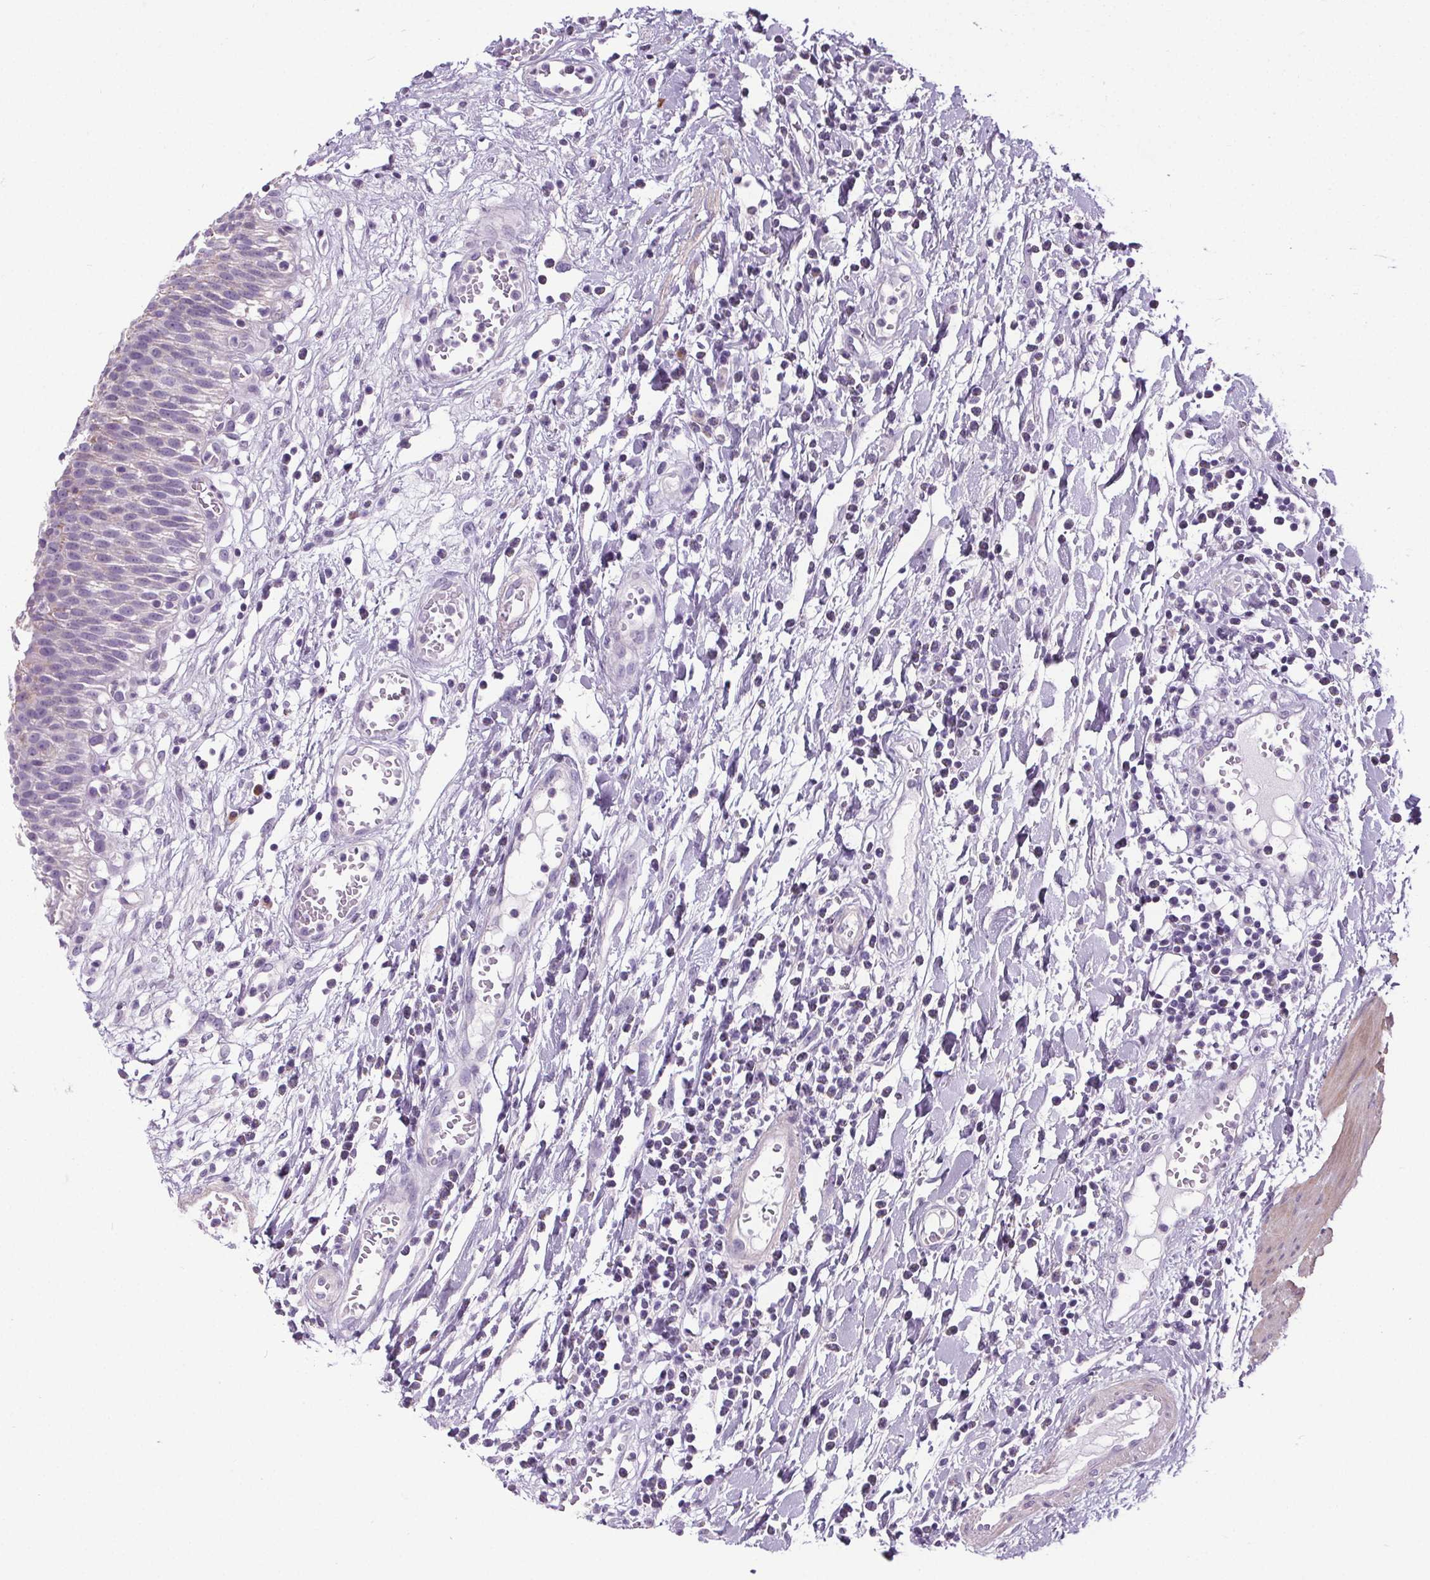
{"staining": {"intensity": "weak", "quantity": "<25%", "location": "cytoplasmic/membranous"}, "tissue": "urinary bladder", "cell_type": "Urothelial cells", "image_type": "normal", "snomed": [{"axis": "morphology", "description": "Normal tissue, NOS"}, {"axis": "topography", "description": "Urinary bladder"}], "caption": "DAB immunohistochemical staining of normal human urinary bladder displays no significant staining in urothelial cells. Nuclei are stained in blue.", "gene": "ELAVL2", "patient": {"sex": "male", "age": 64}}